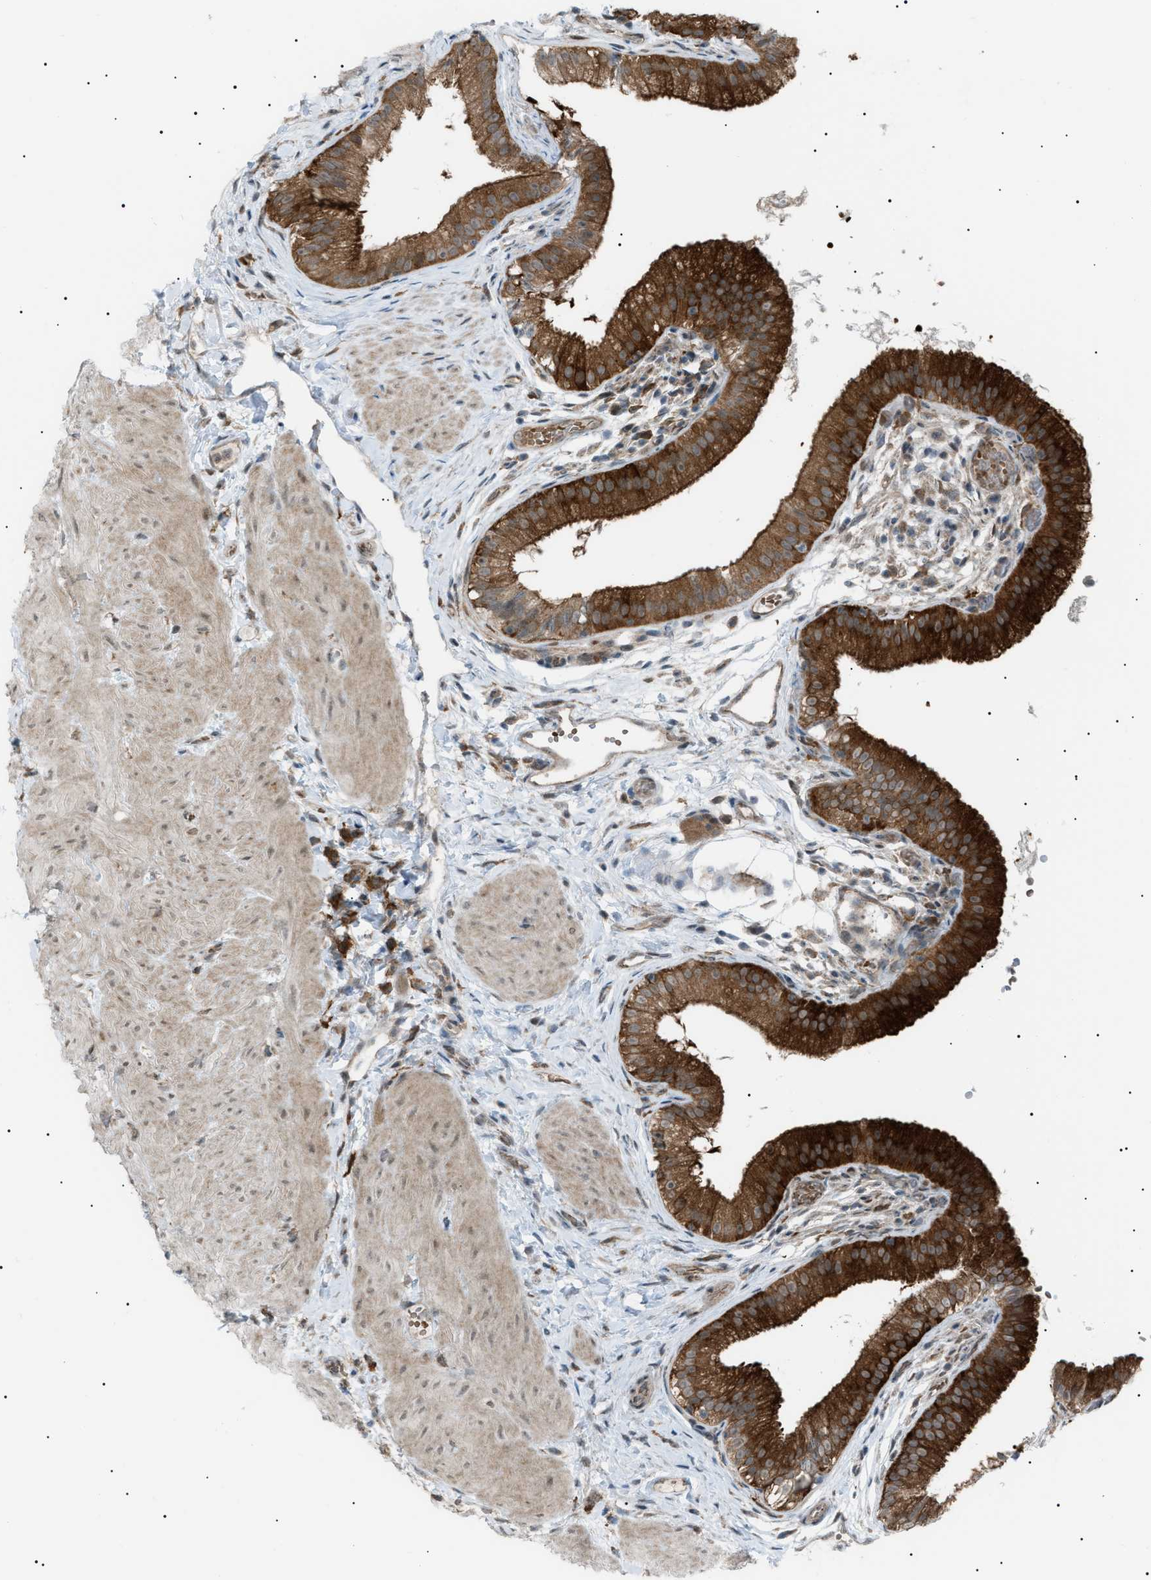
{"staining": {"intensity": "strong", "quantity": ">75%", "location": "cytoplasmic/membranous"}, "tissue": "gallbladder", "cell_type": "Glandular cells", "image_type": "normal", "snomed": [{"axis": "morphology", "description": "Normal tissue, NOS"}, {"axis": "topography", "description": "Gallbladder"}], "caption": "A brown stain labels strong cytoplasmic/membranous positivity of a protein in glandular cells of benign gallbladder. Immunohistochemistry (ihc) stains the protein of interest in brown and the nuclei are stained blue.", "gene": "LPIN2", "patient": {"sex": "female", "age": 26}}